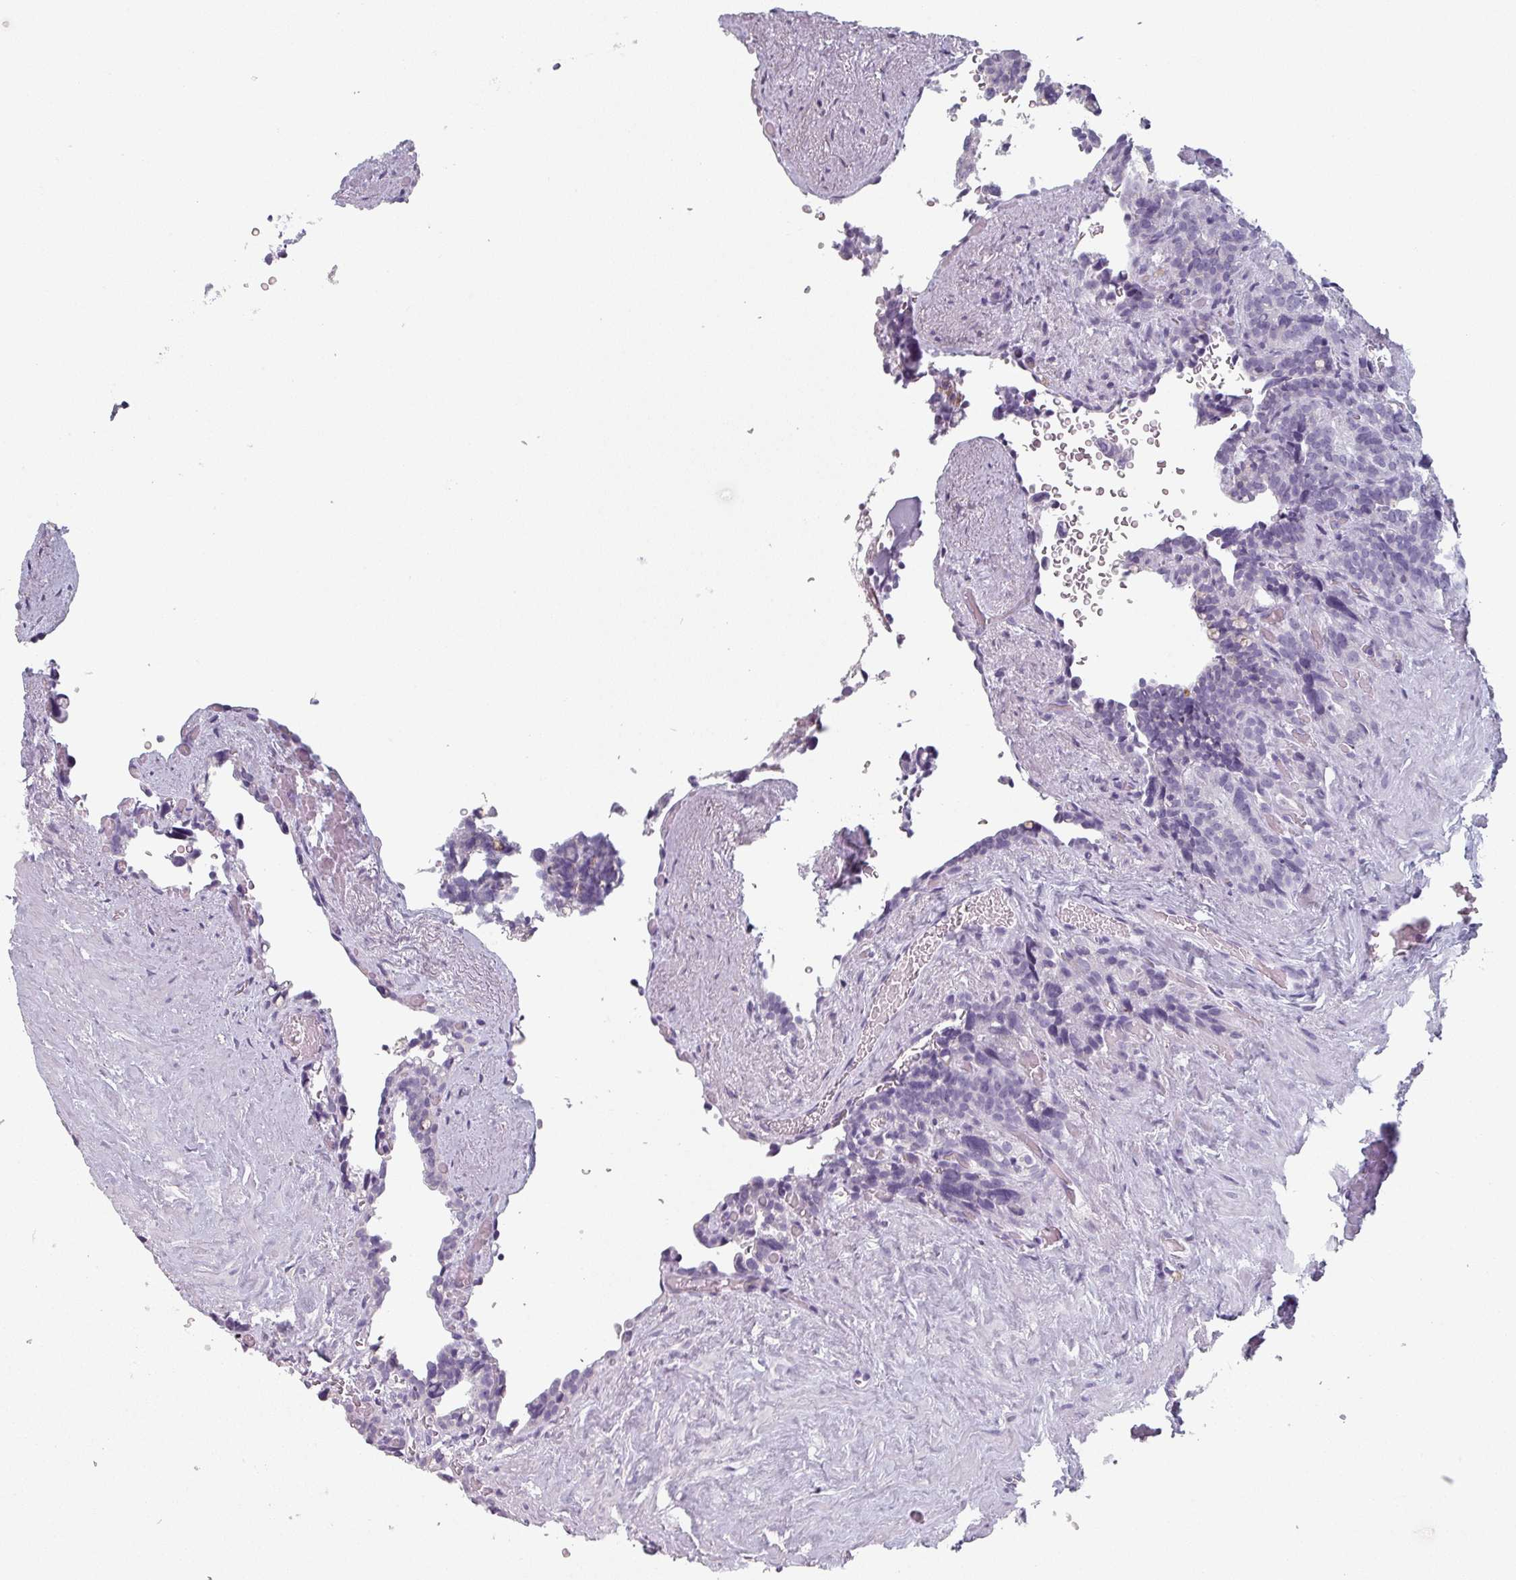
{"staining": {"intensity": "negative", "quantity": "none", "location": "none"}, "tissue": "seminal vesicle", "cell_type": "Glandular cells", "image_type": "normal", "snomed": [{"axis": "morphology", "description": "Normal tissue, NOS"}, {"axis": "topography", "description": "Seminal veicle"}], "caption": "Micrograph shows no significant protein positivity in glandular cells of unremarkable seminal vesicle.", "gene": "SLC35G2", "patient": {"sex": "male", "age": 68}}